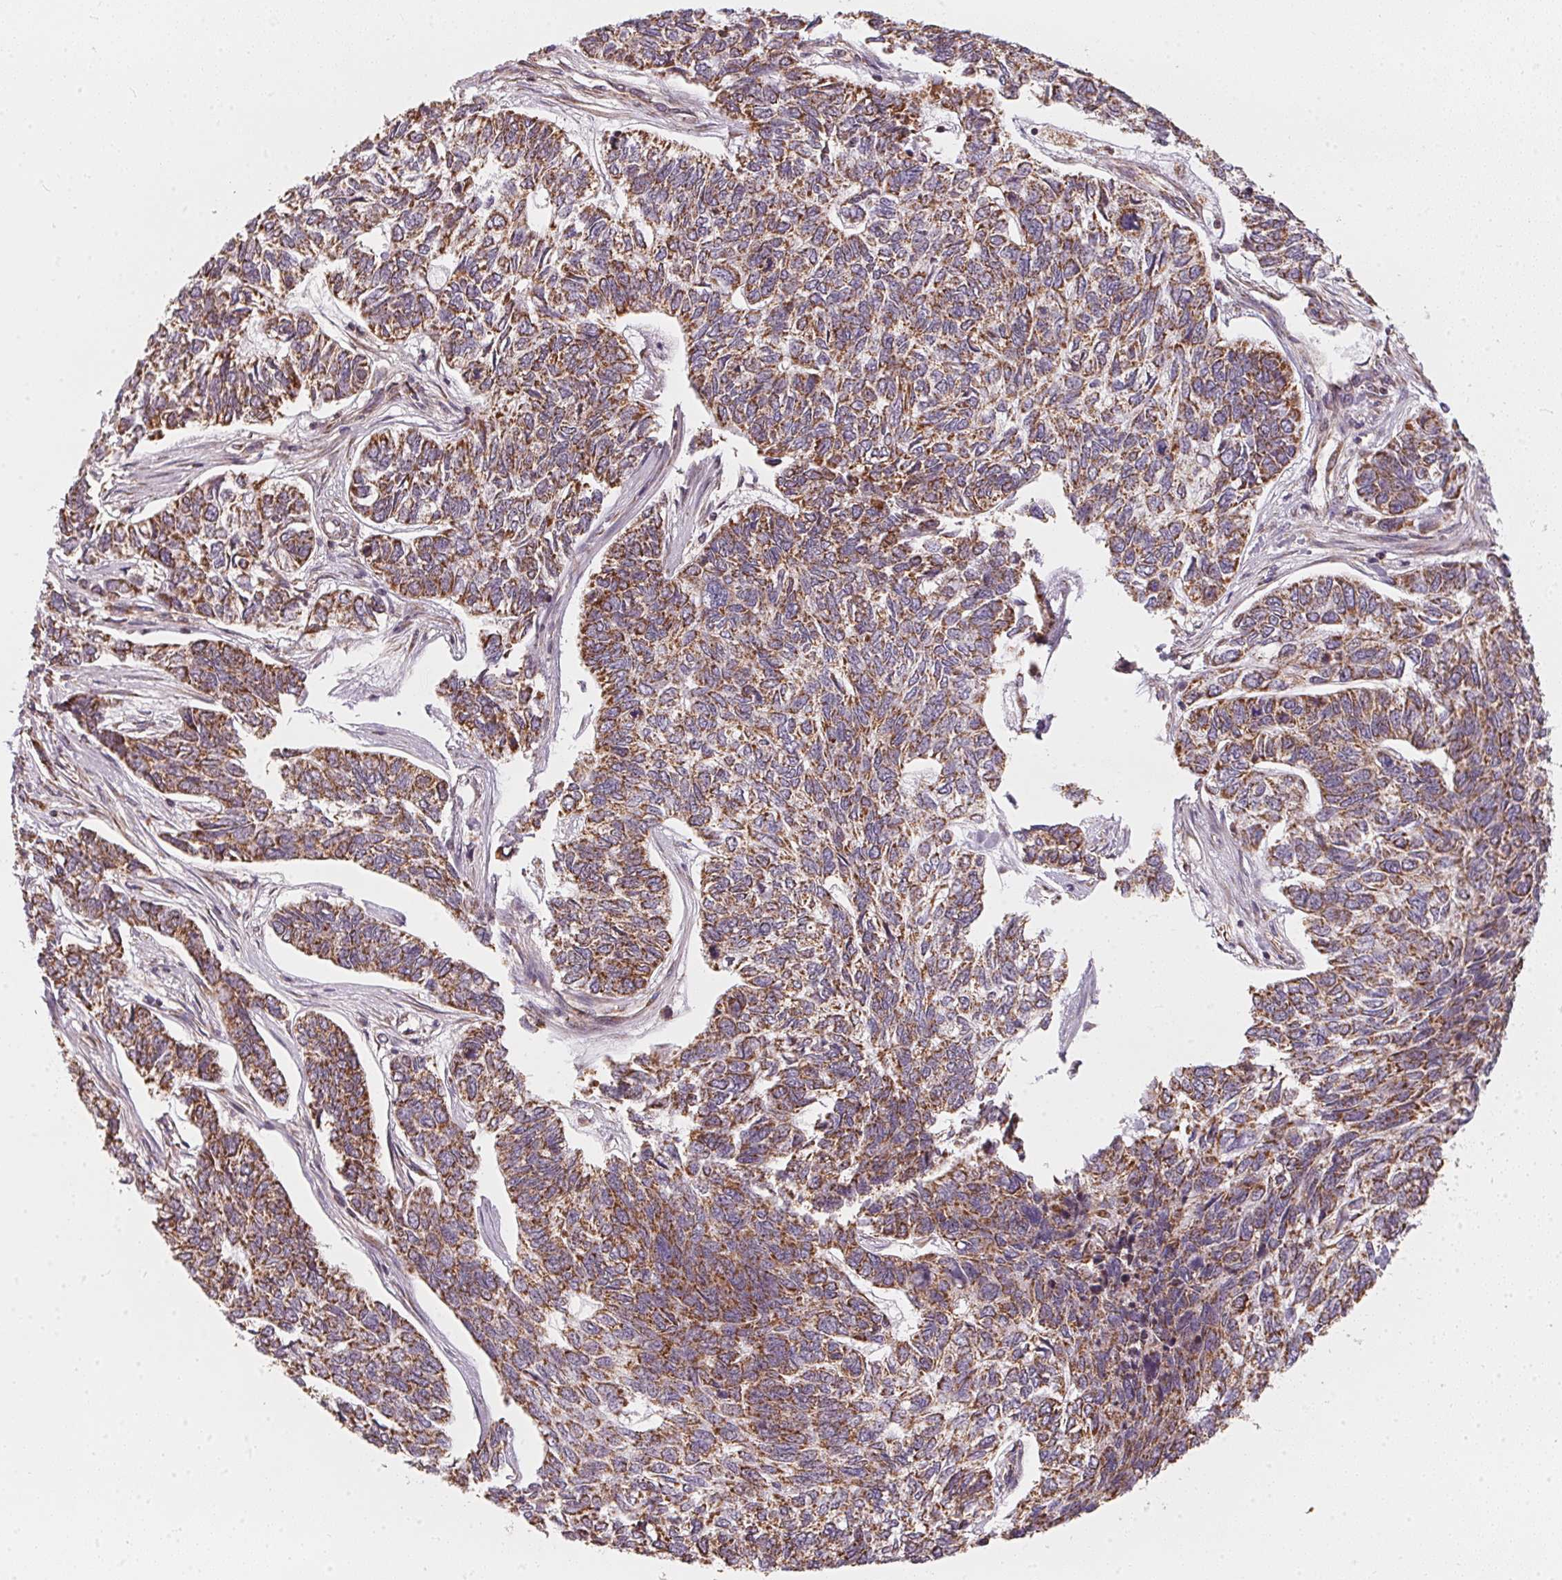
{"staining": {"intensity": "strong", "quantity": ">75%", "location": "cytoplasmic/membranous"}, "tissue": "skin cancer", "cell_type": "Tumor cells", "image_type": "cancer", "snomed": [{"axis": "morphology", "description": "Basal cell carcinoma"}, {"axis": "topography", "description": "Skin"}], "caption": "About >75% of tumor cells in skin cancer (basal cell carcinoma) demonstrate strong cytoplasmic/membranous protein positivity as visualized by brown immunohistochemical staining.", "gene": "MATCAP1", "patient": {"sex": "female", "age": 65}}